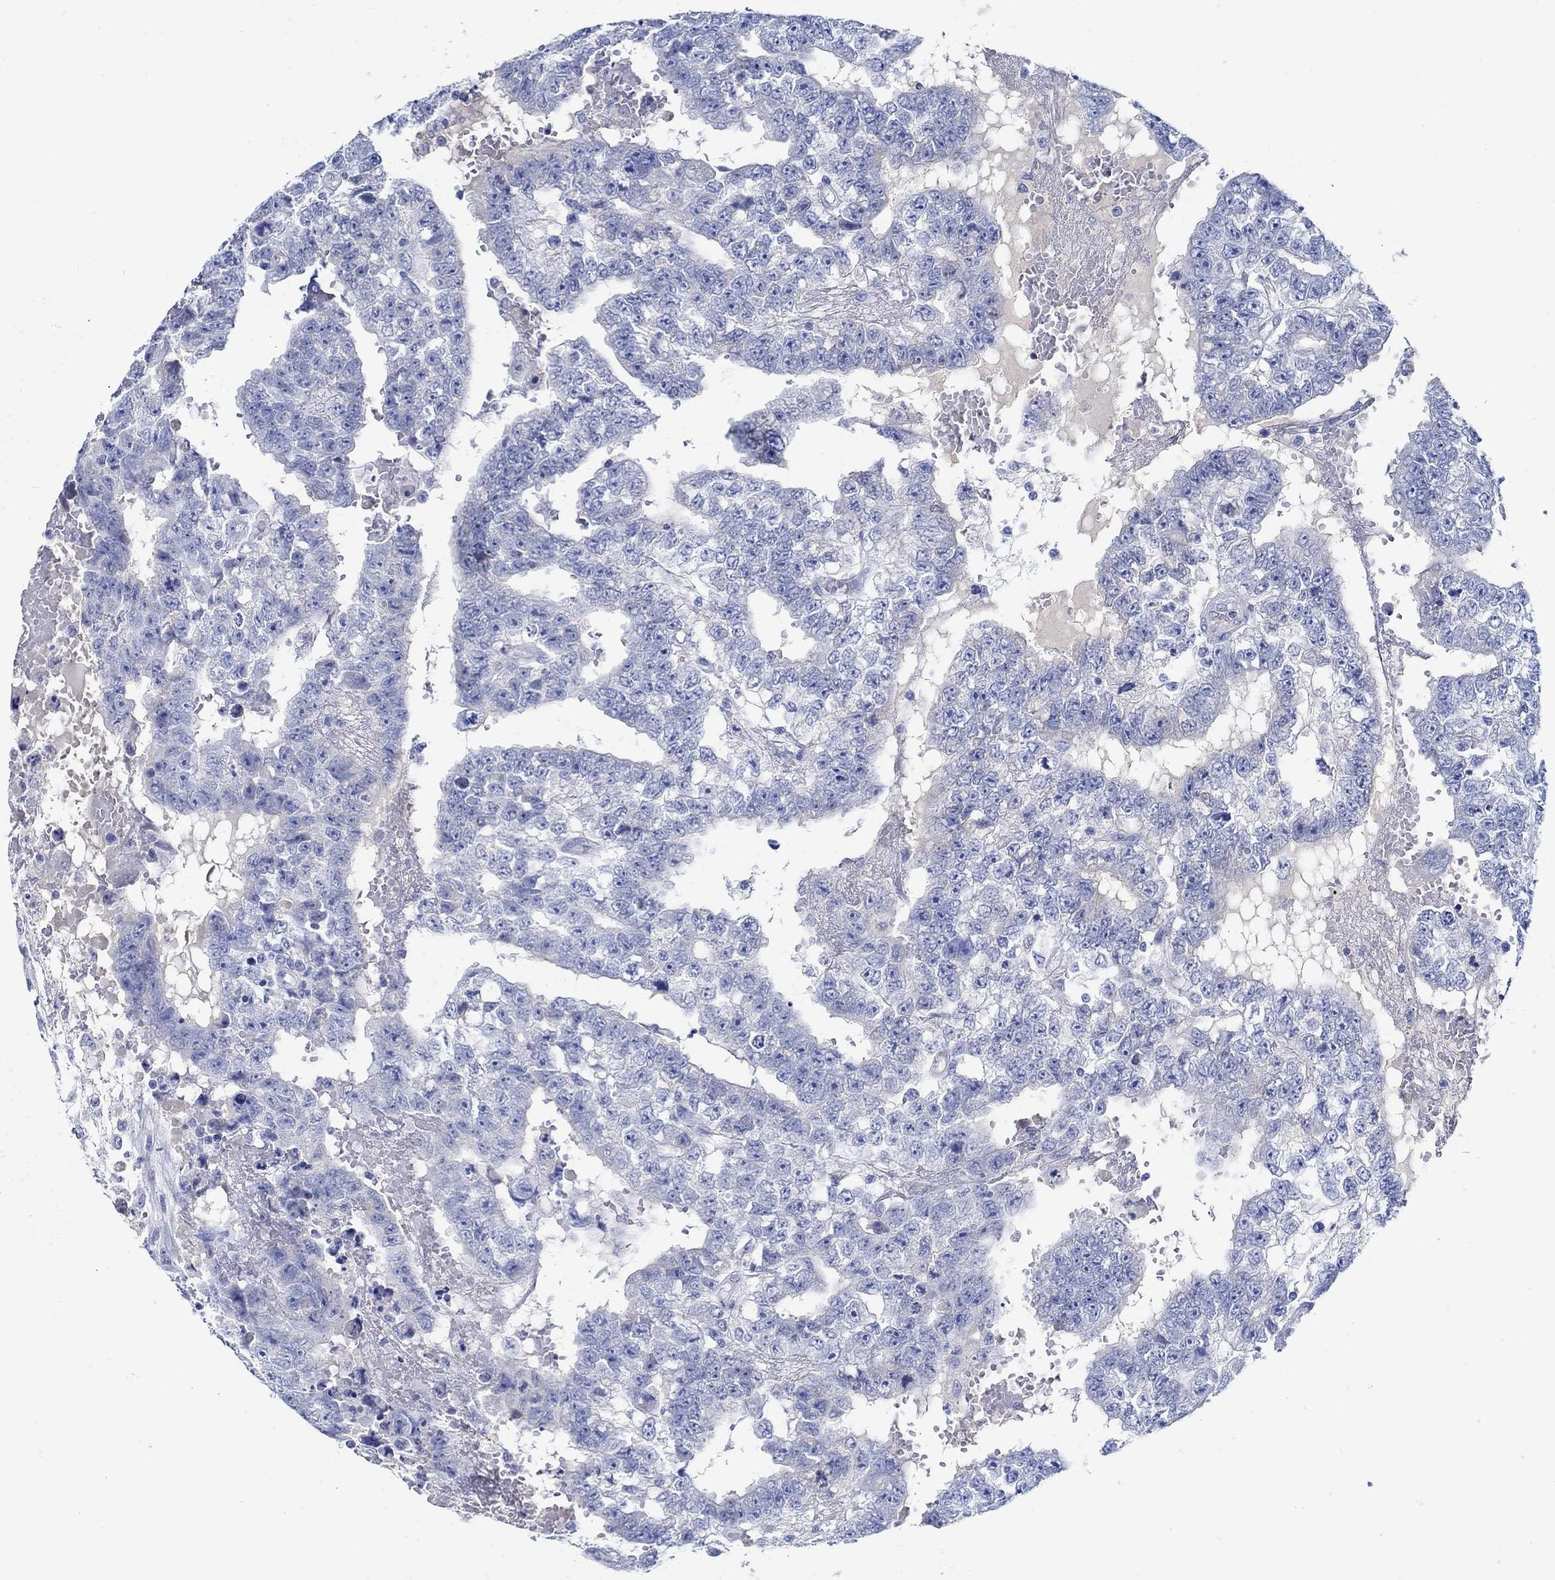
{"staining": {"intensity": "negative", "quantity": "none", "location": "none"}, "tissue": "testis cancer", "cell_type": "Tumor cells", "image_type": "cancer", "snomed": [{"axis": "morphology", "description": "Carcinoma, Embryonal, NOS"}, {"axis": "topography", "description": "Testis"}], "caption": "Tumor cells are negative for brown protein staining in testis cancer (embryonal carcinoma).", "gene": "PAX9", "patient": {"sex": "male", "age": 25}}